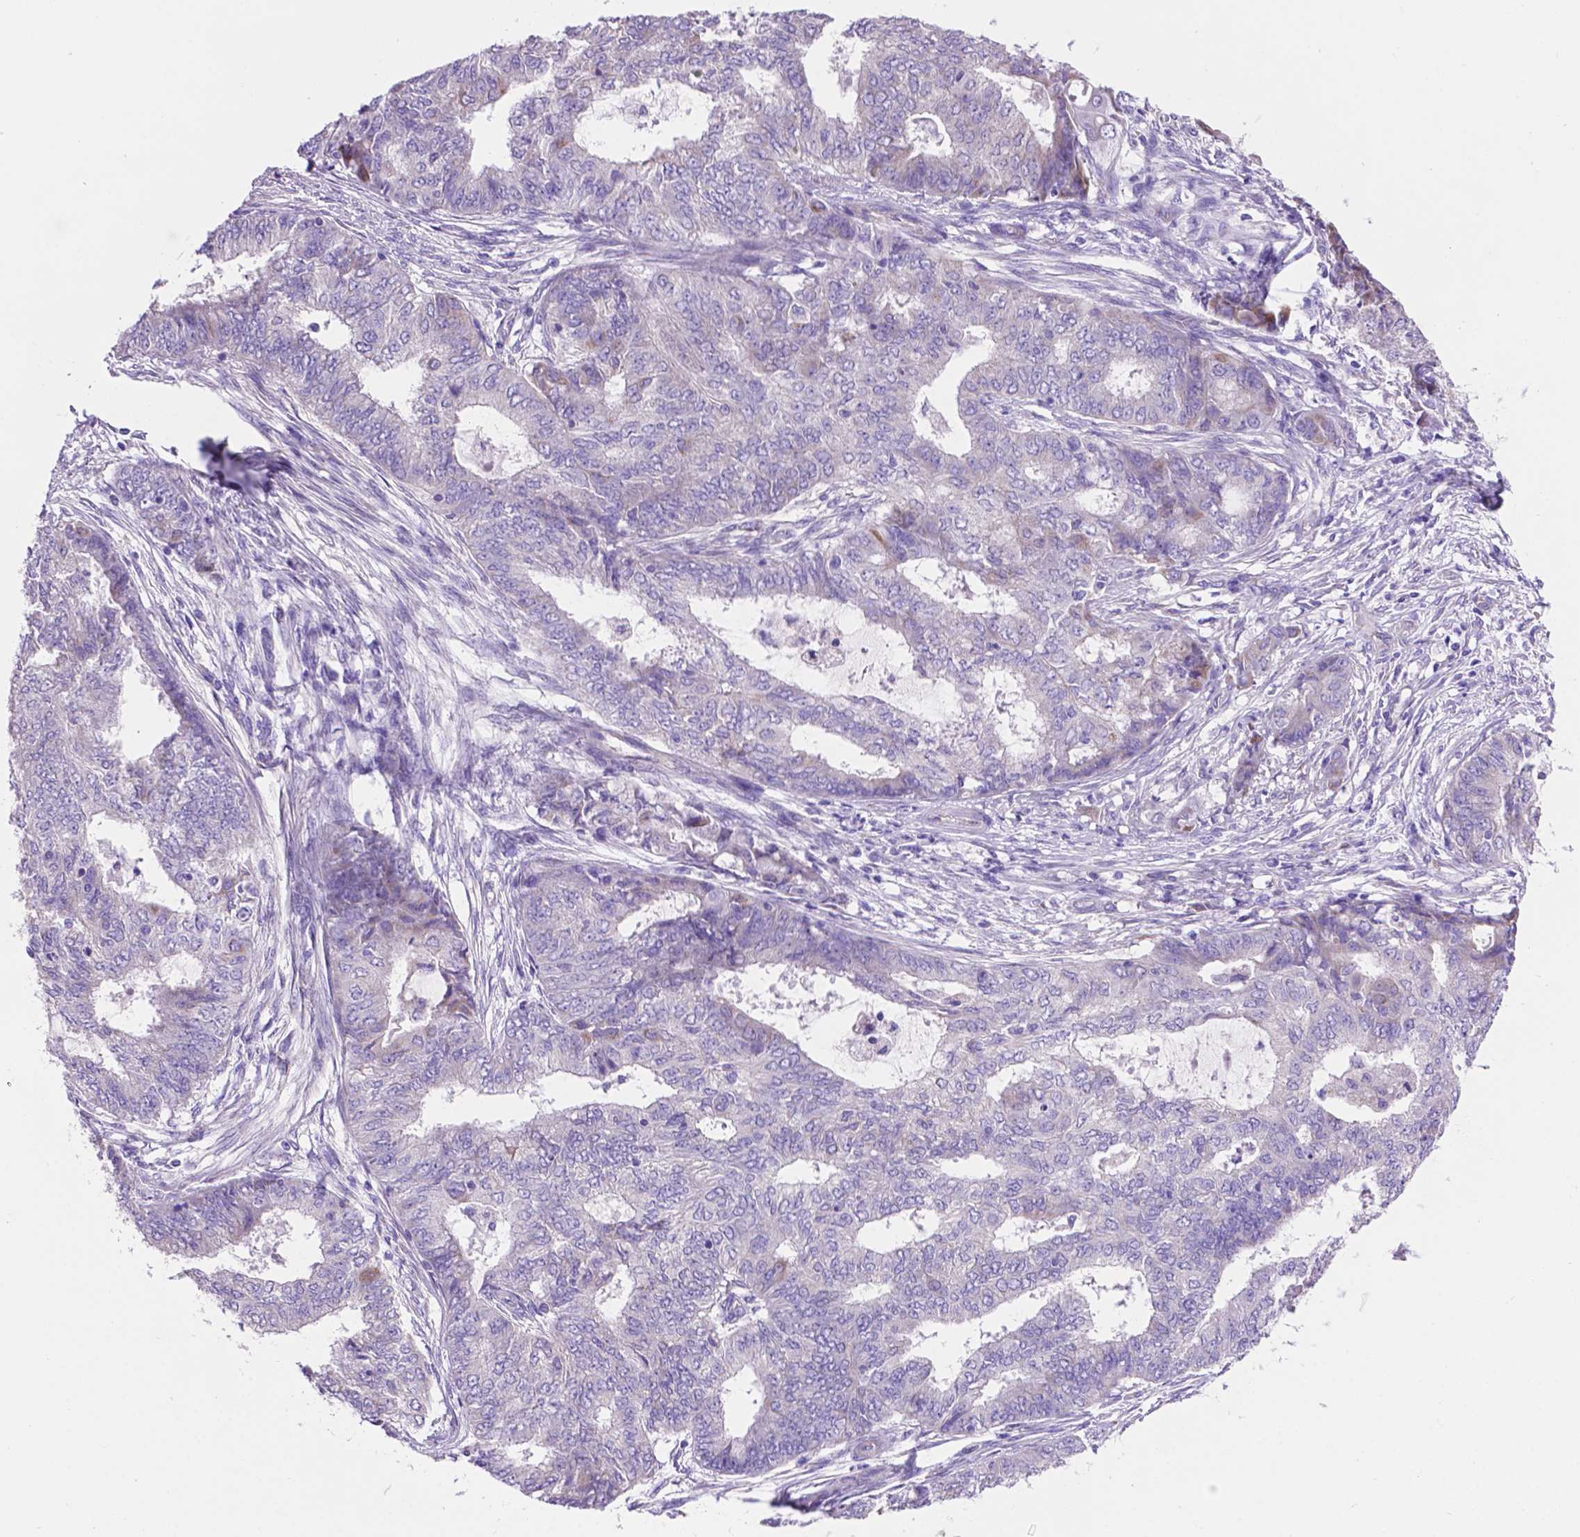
{"staining": {"intensity": "negative", "quantity": "none", "location": "none"}, "tissue": "endometrial cancer", "cell_type": "Tumor cells", "image_type": "cancer", "snomed": [{"axis": "morphology", "description": "Adenocarcinoma, NOS"}, {"axis": "topography", "description": "Endometrium"}], "caption": "Tumor cells are negative for protein expression in human endometrial cancer. (Brightfield microscopy of DAB immunohistochemistry (IHC) at high magnification).", "gene": "TMEM121B", "patient": {"sex": "female", "age": 62}}